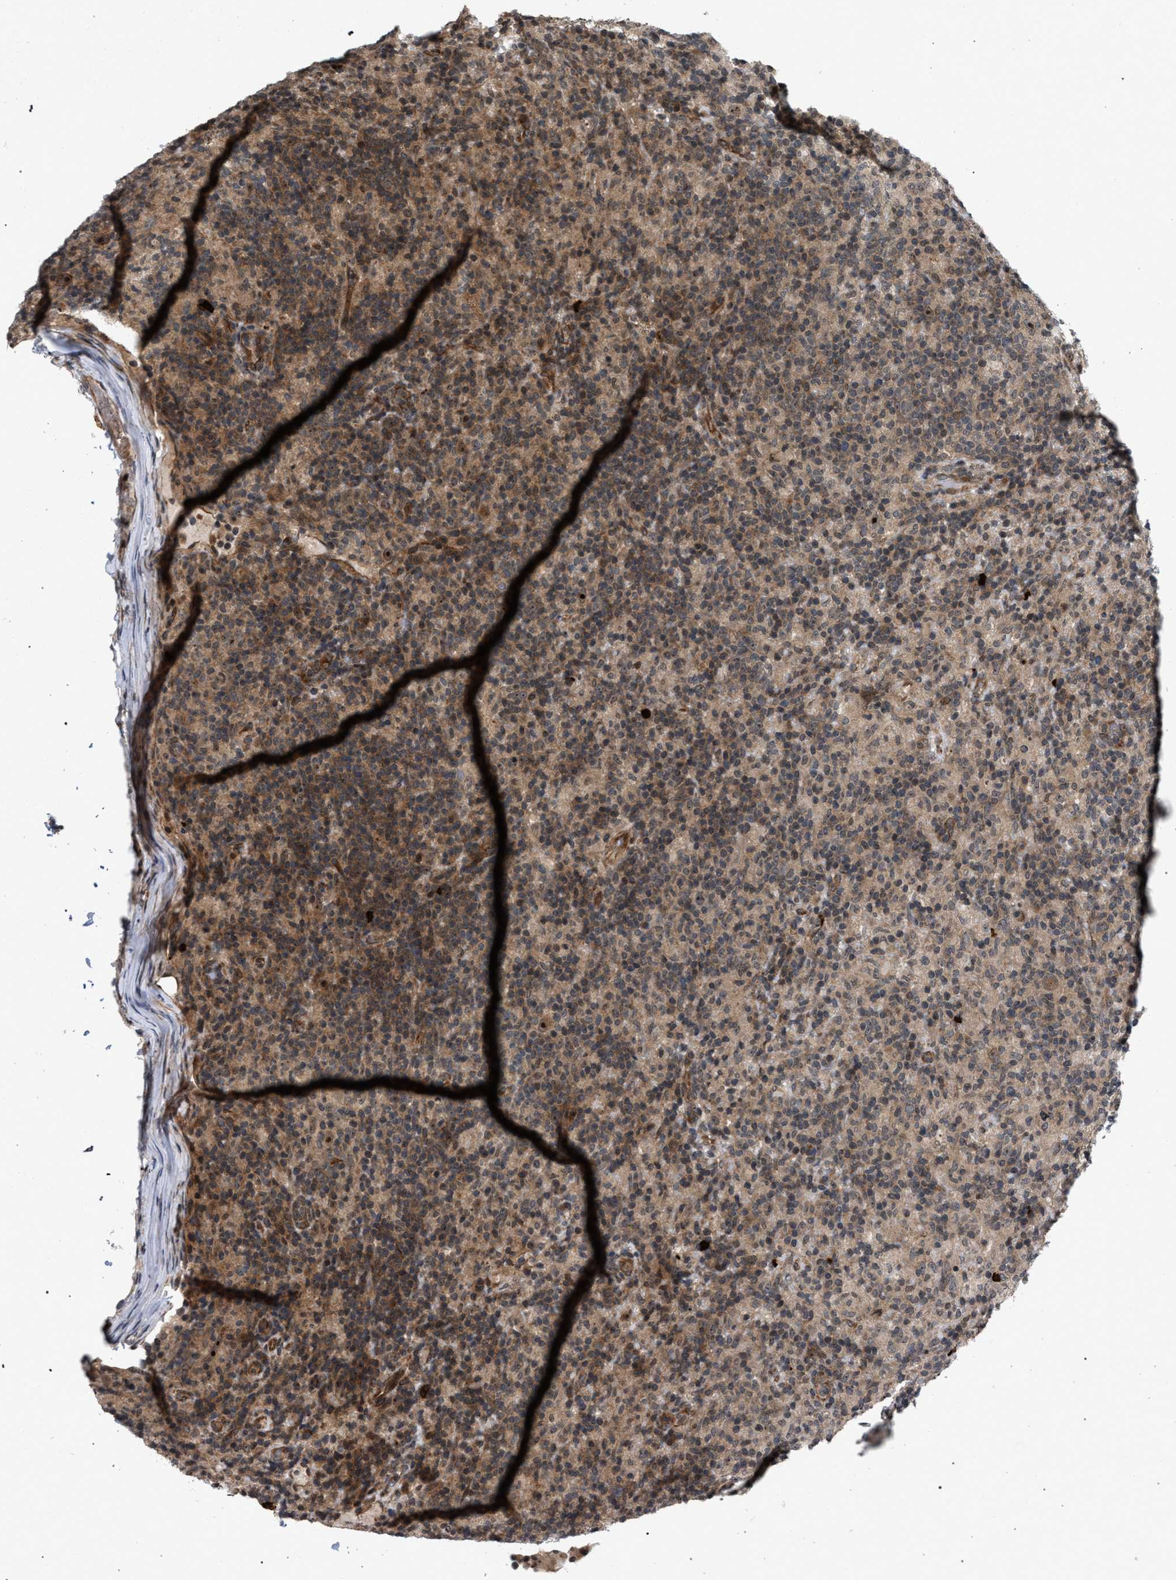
{"staining": {"intensity": "moderate", "quantity": "25%-75%", "location": "cytoplasmic/membranous,nuclear"}, "tissue": "lymphoma", "cell_type": "Tumor cells", "image_type": "cancer", "snomed": [{"axis": "morphology", "description": "Hodgkin's disease, NOS"}, {"axis": "topography", "description": "Lymph node"}], "caption": "Protein expression analysis of Hodgkin's disease reveals moderate cytoplasmic/membranous and nuclear staining in about 25%-75% of tumor cells.", "gene": "IRAK4", "patient": {"sex": "male", "age": 70}}